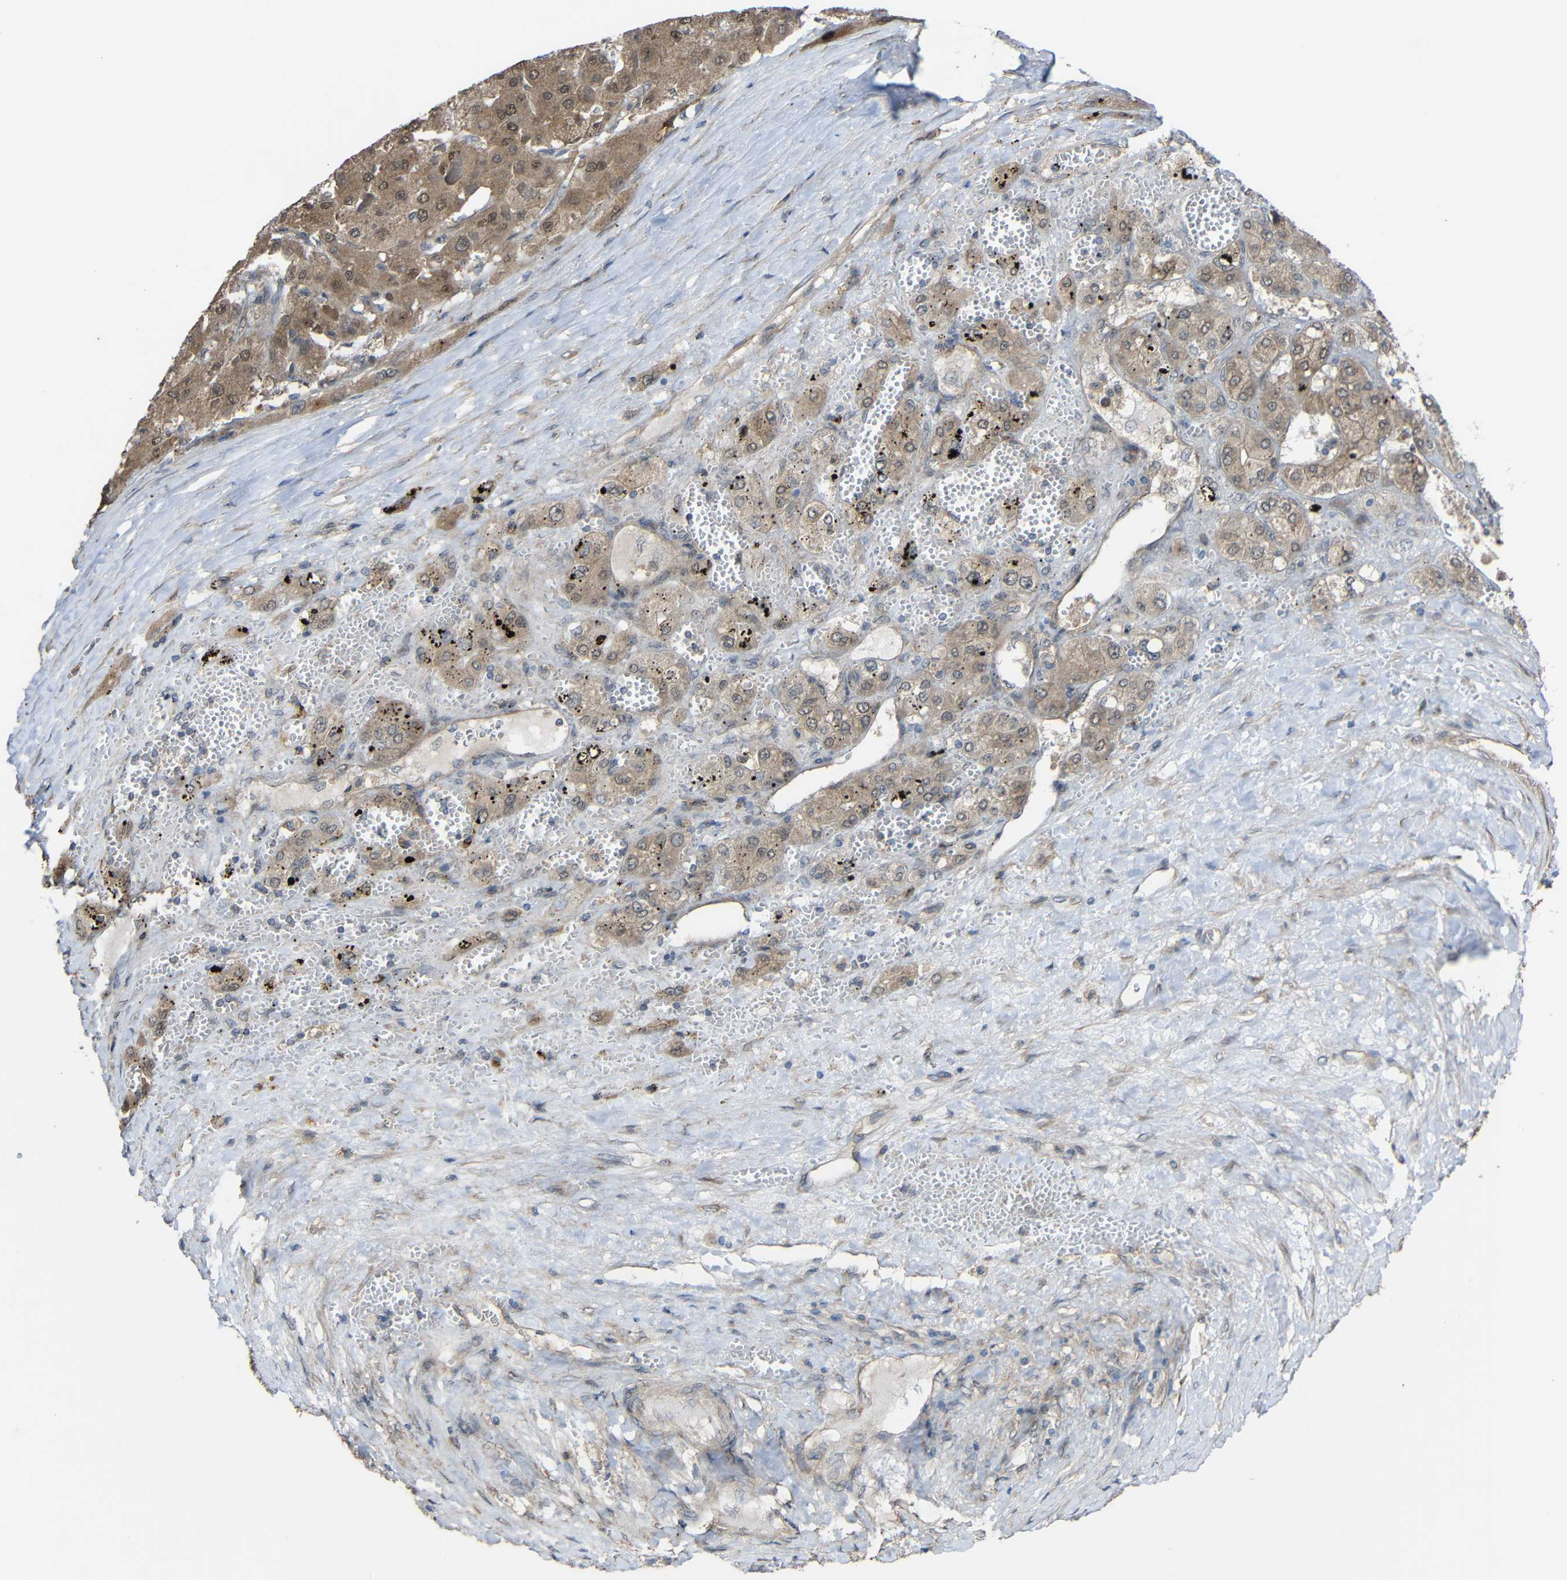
{"staining": {"intensity": "moderate", "quantity": ">75%", "location": "cytoplasmic/membranous,nuclear"}, "tissue": "liver cancer", "cell_type": "Tumor cells", "image_type": "cancer", "snomed": [{"axis": "morphology", "description": "Carcinoma, Hepatocellular, NOS"}, {"axis": "topography", "description": "Liver"}], "caption": "Protein staining reveals moderate cytoplasmic/membranous and nuclear staining in approximately >75% of tumor cells in hepatocellular carcinoma (liver). Using DAB (3,3'-diaminobenzidine) (brown) and hematoxylin (blue) stains, captured at high magnification using brightfield microscopy.", "gene": "CHST9", "patient": {"sex": "female", "age": 73}}